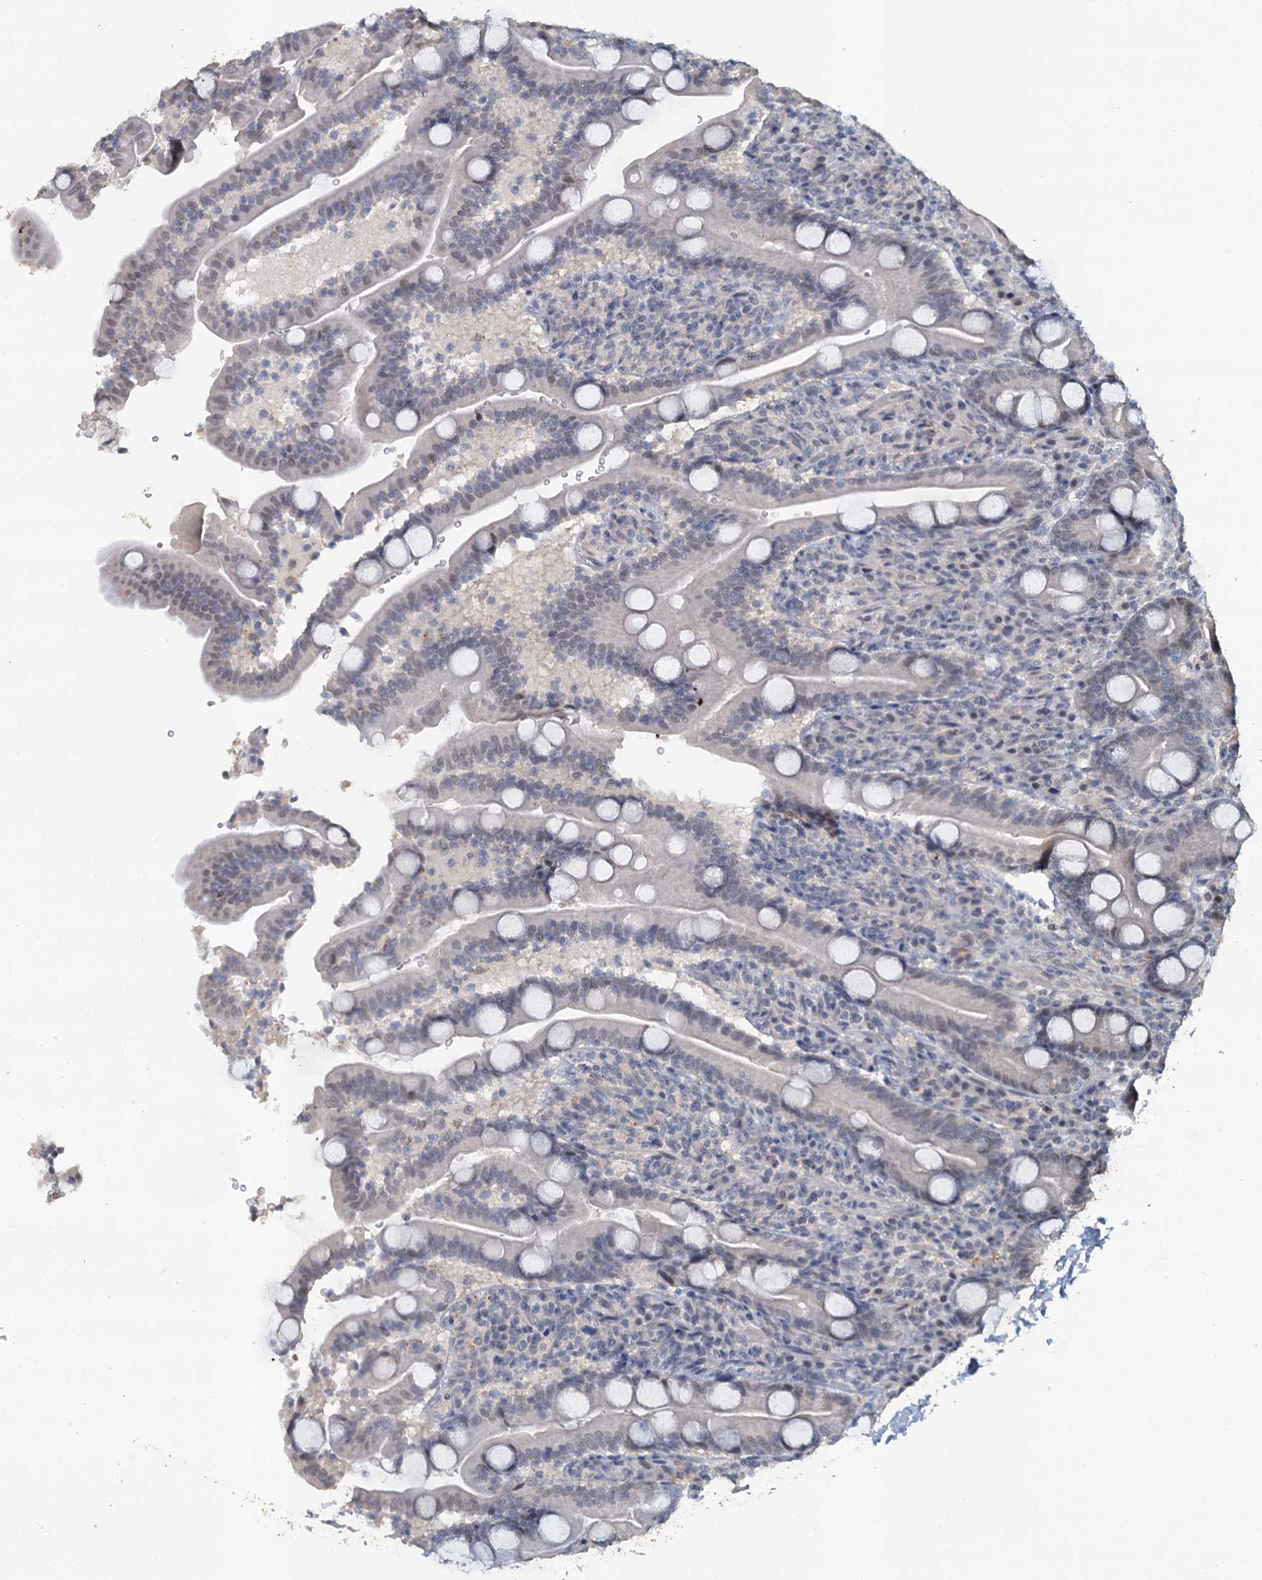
{"staining": {"intensity": "negative", "quantity": "none", "location": "none"}, "tissue": "duodenum", "cell_type": "Glandular cells", "image_type": "normal", "snomed": [{"axis": "morphology", "description": "Normal tissue, NOS"}, {"axis": "topography", "description": "Duodenum"}], "caption": "Immunohistochemistry micrograph of normal duodenum: duodenum stained with DAB reveals no significant protein expression in glandular cells.", "gene": "MUCL1", "patient": {"sex": "male", "age": 35}}